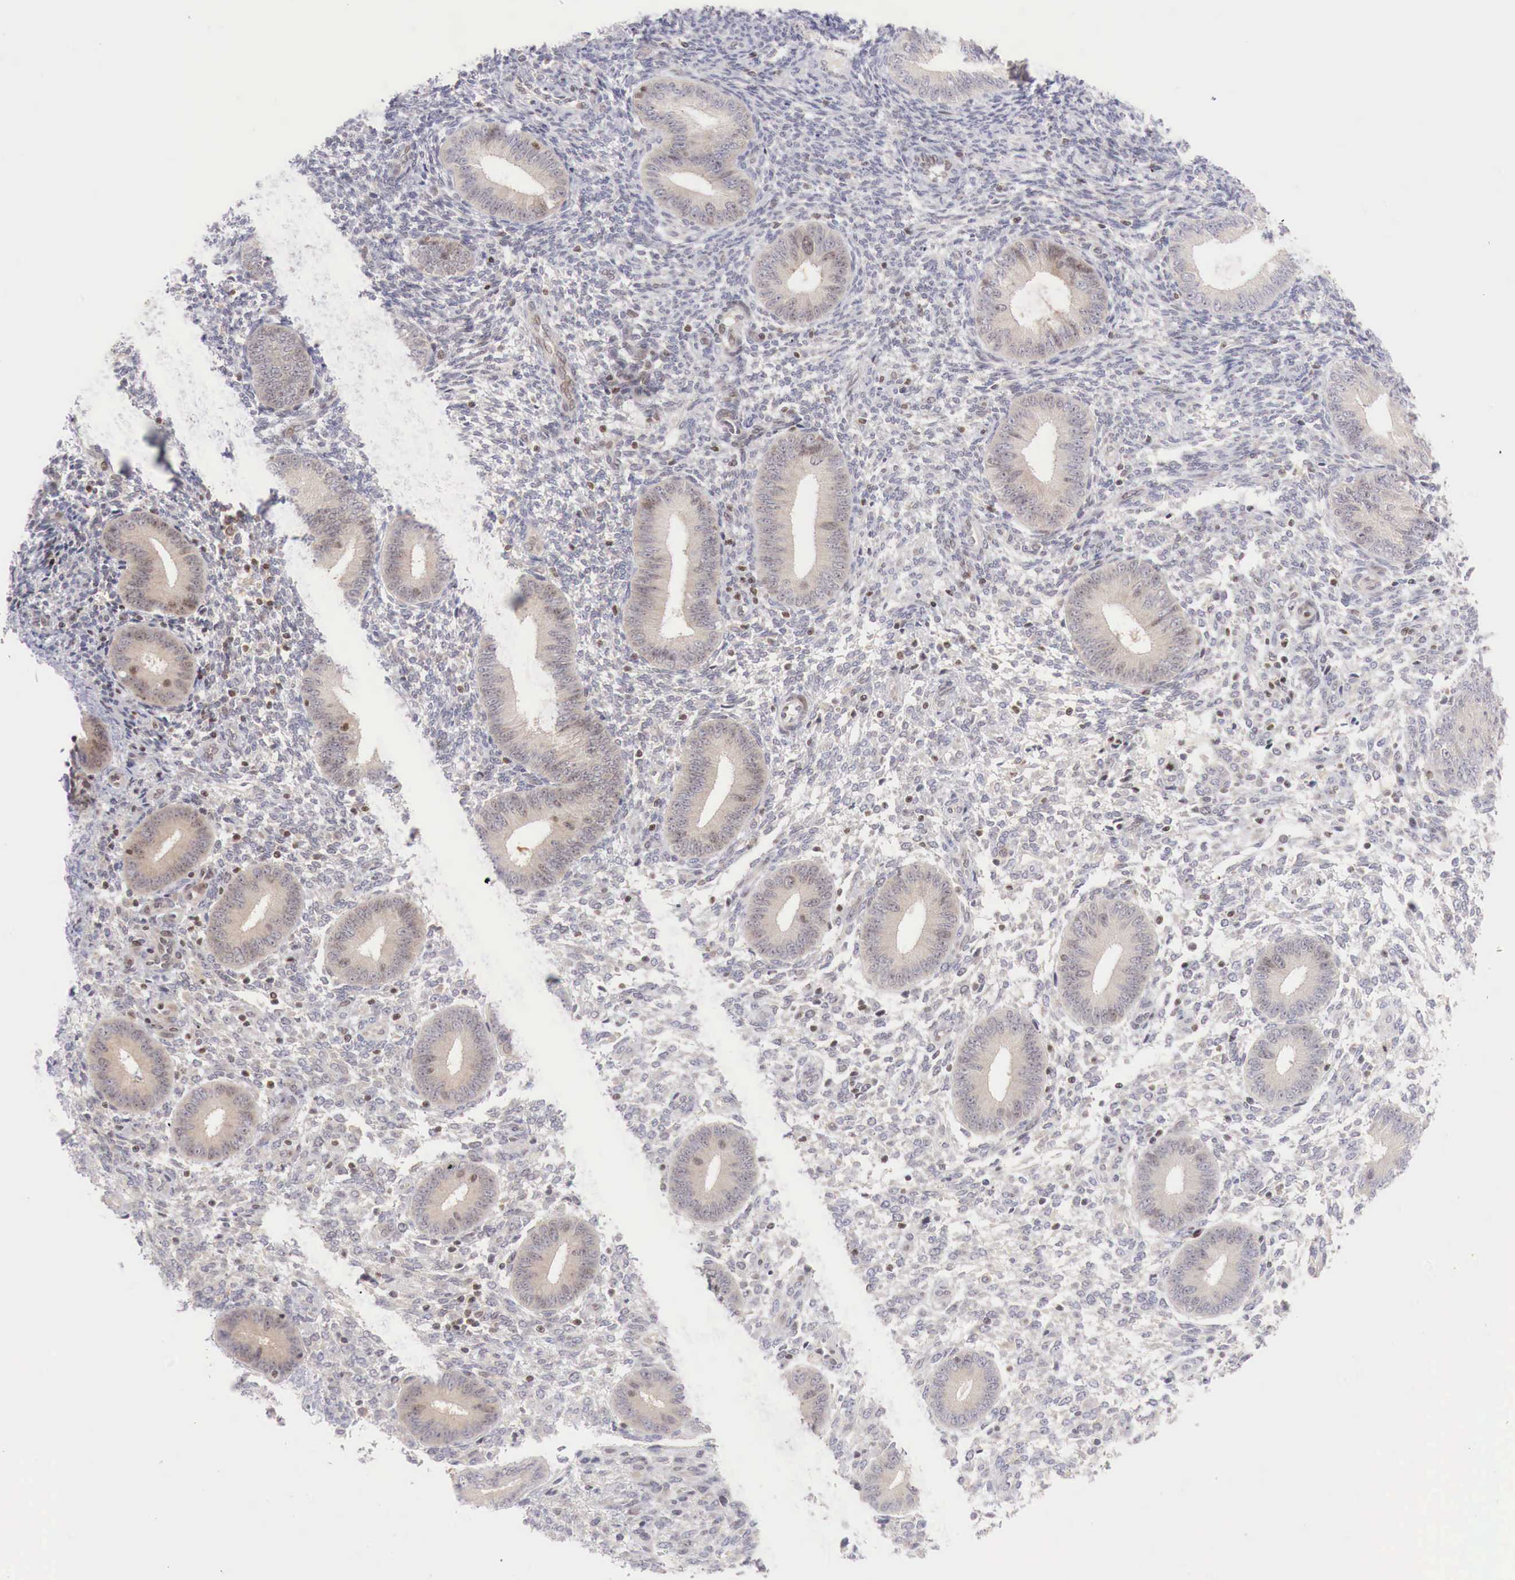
{"staining": {"intensity": "moderate", "quantity": "<25%", "location": "nuclear"}, "tissue": "endometrium", "cell_type": "Cells in endometrial stroma", "image_type": "normal", "snomed": [{"axis": "morphology", "description": "Normal tissue, NOS"}, {"axis": "topography", "description": "Endometrium"}], "caption": "Moderate nuclear staining is present in about <25% of cells in endometrial stroma in benign endometrium.", "gene": "CLCN5", "patient": {"sex": "female", "age": 35}}